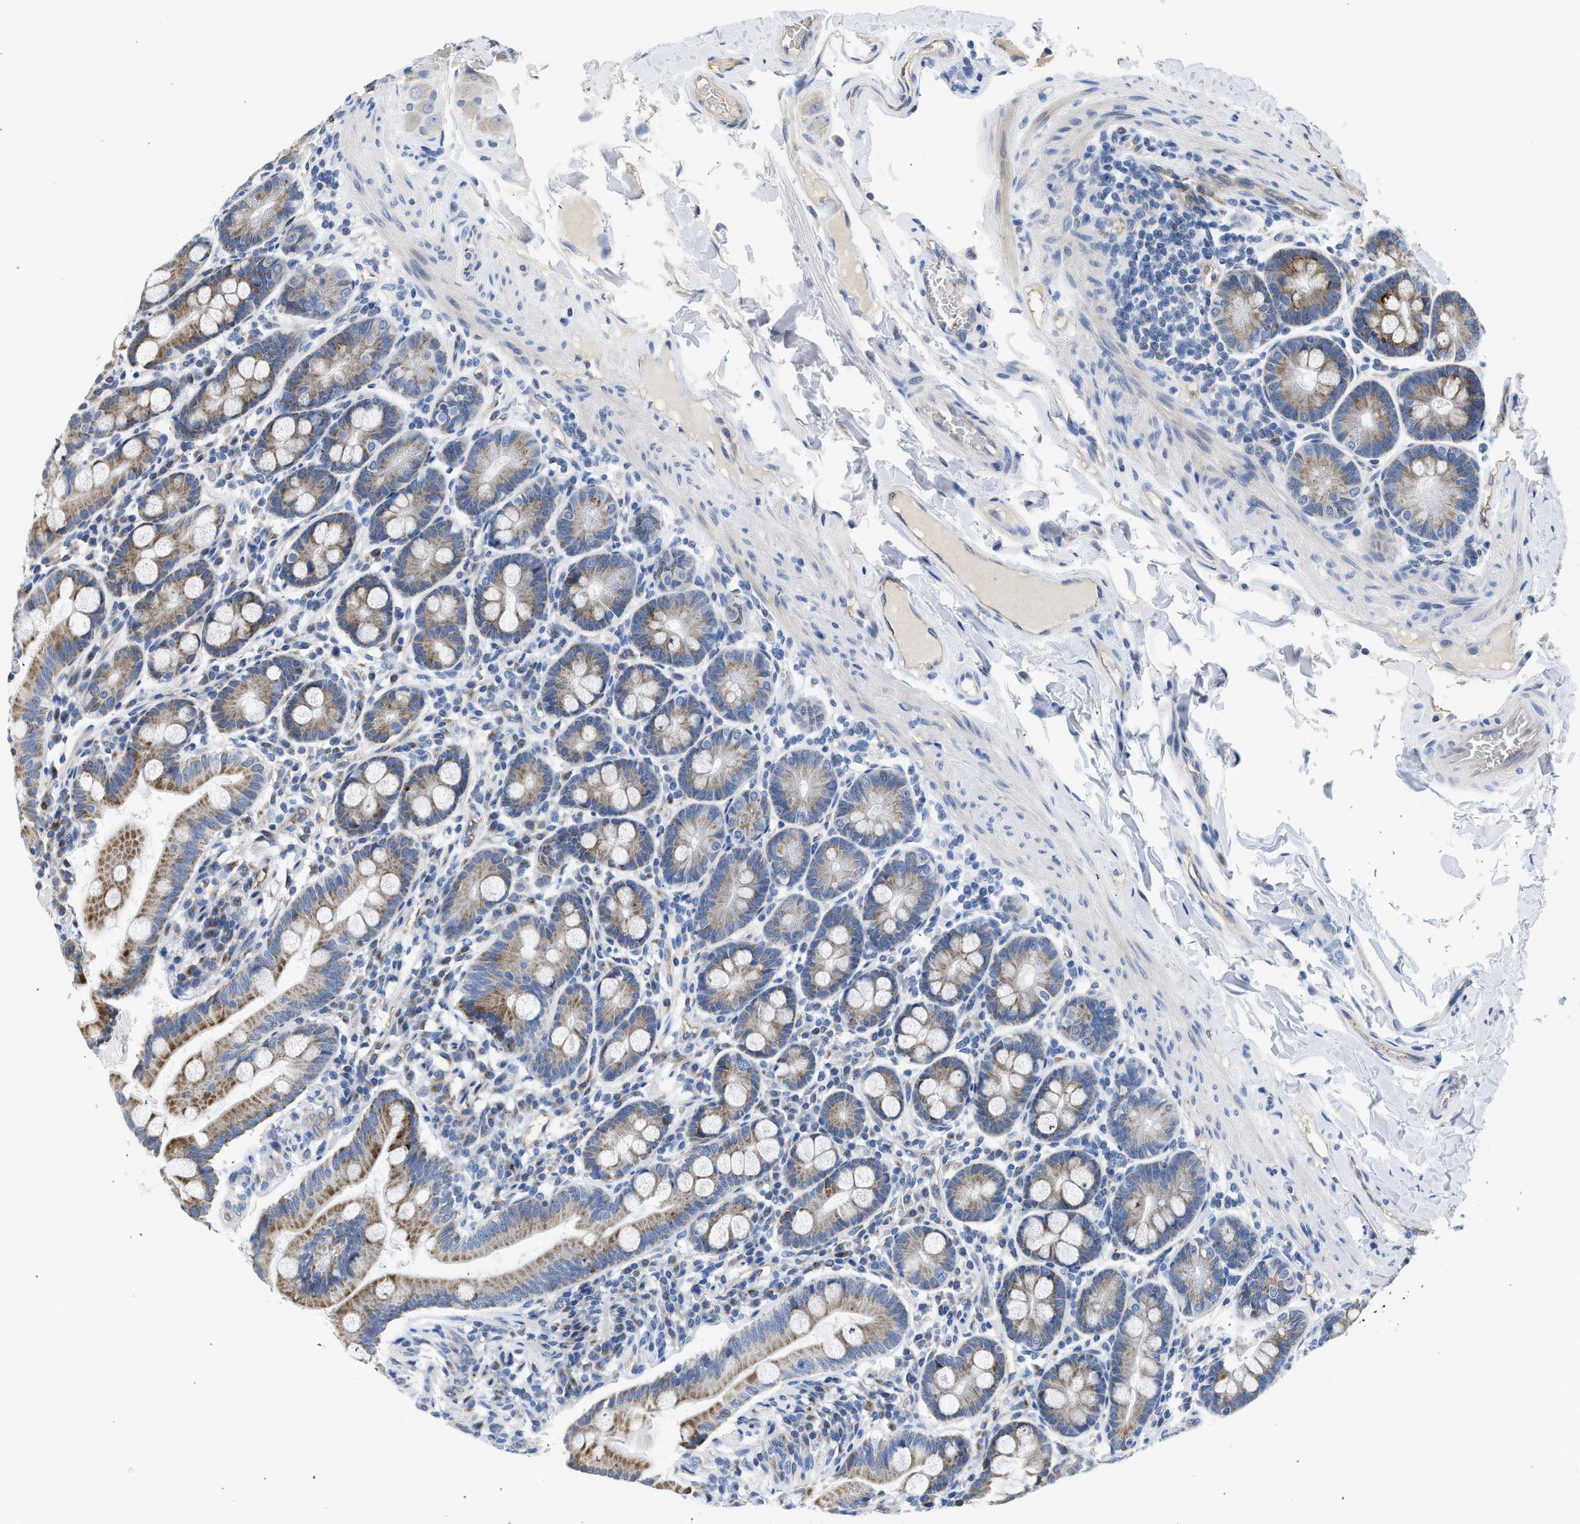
{"staining": {"intensity": "moderate", "quantity": ">75%", "location": "cytoplasmic/membranous"}, "tissue": "duodenum", "cell_type": "Glandular cells", "image_type": "normal", "snomed": [{"axis": "morphology", "description": "Normal tissue, NOS"}, {"axis": "topography", "description": "Duodenum"}], "caption": "A micrograph of human duodenum stained for a protein exhibits moderate cytoplasmic/membranous brown staining in glandular cells. (Brightfield microscopy of DAB IHC at high magnification).", "gene": "PIM1", "patient": {"sex": "male", "age": 50}}